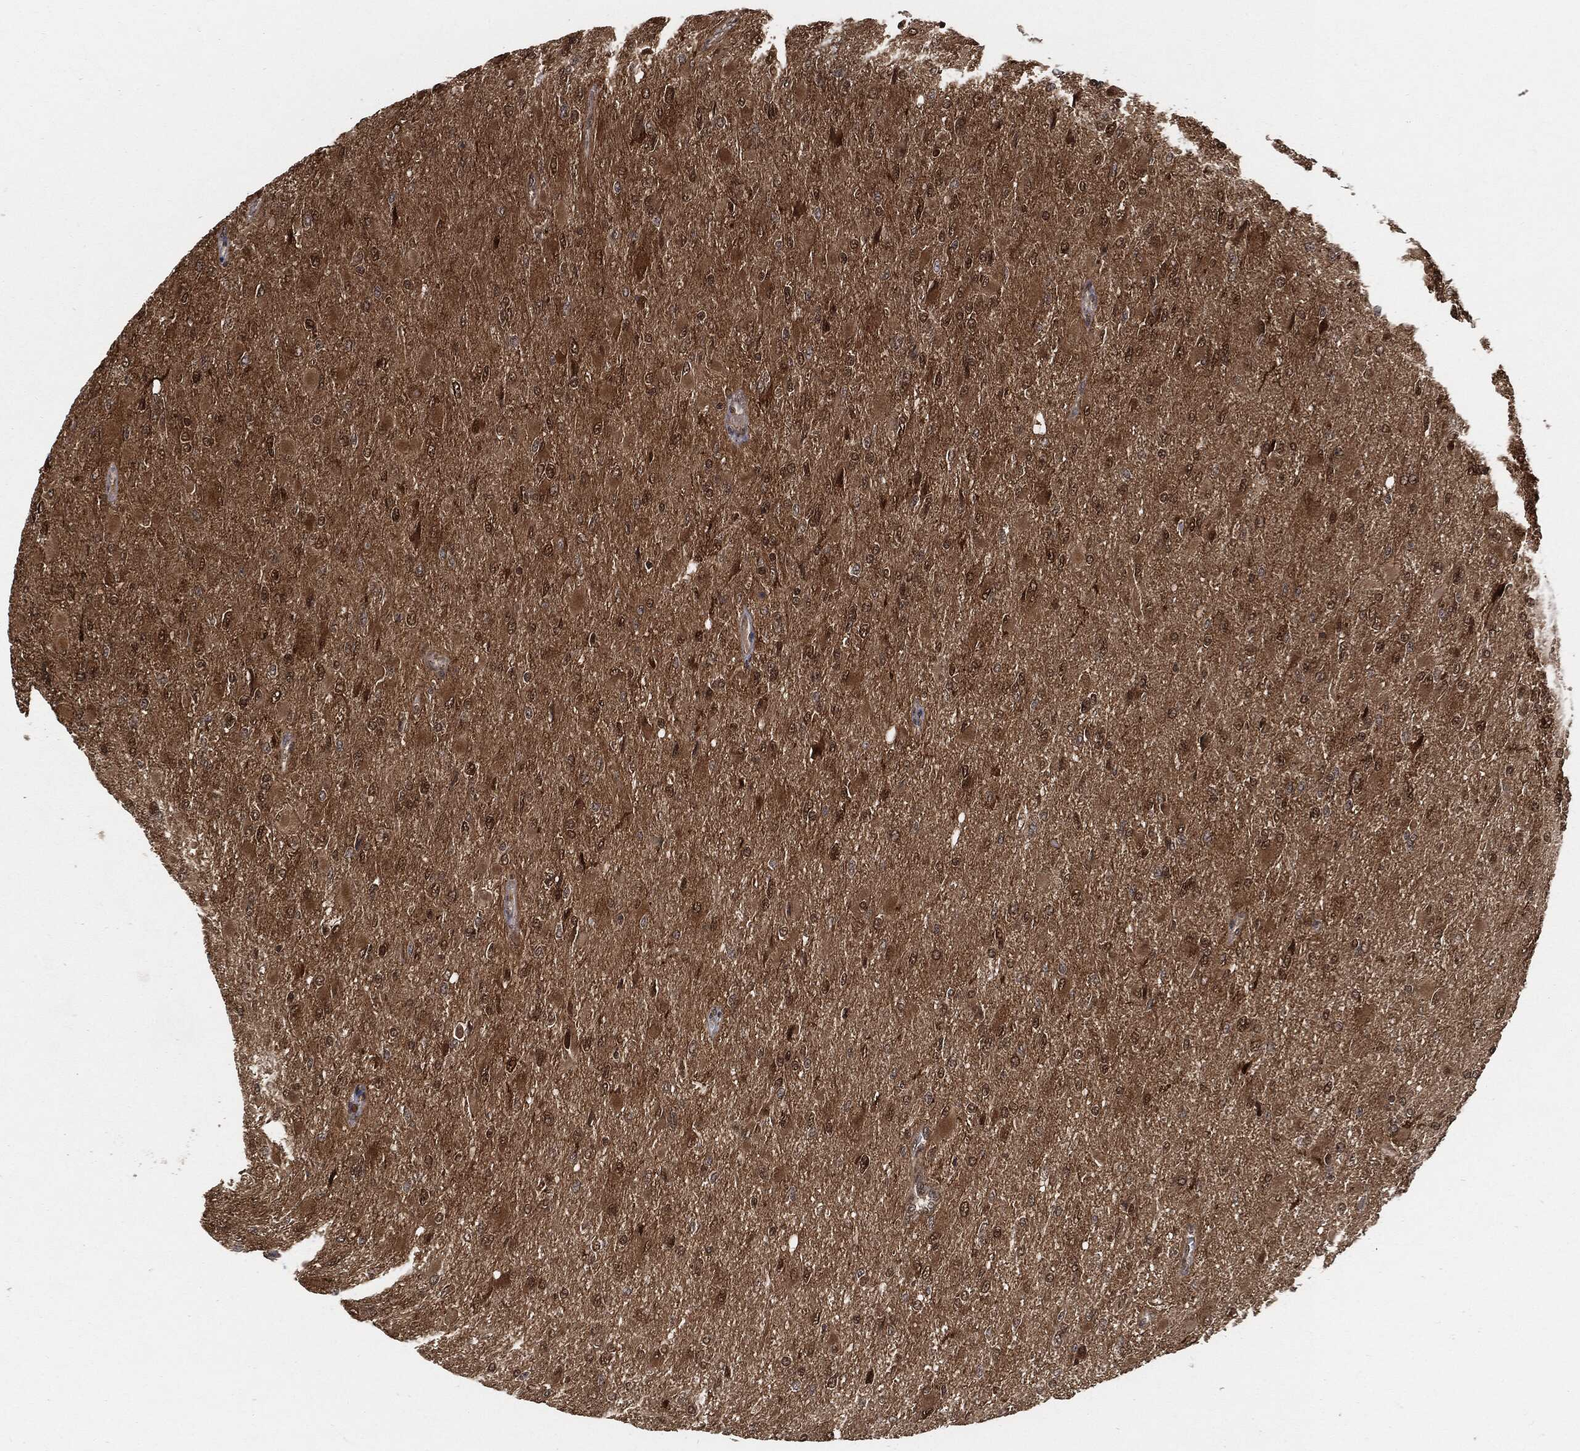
{"staining": {"intensity": "weak", "quantity": ">75%", "location": "cytoplasmic/membranous,nuclear"}, "tissue": "glioma", "cell_type": "Tumor cells", "image_type": "cancer", "snomed": [{"axis": "morphology", "description": "Glioma, malignant, High grade"}, {"axis": "topography", "description": "Cerebral cortex"}], "caption": "Malignant high-grade glioma tissue reveals weak cytoplasmic/membranous and nuclear staining in about >75% of tumor cells", "gene": "CUTA", "patient": {"sex": "female", "age": 36}}